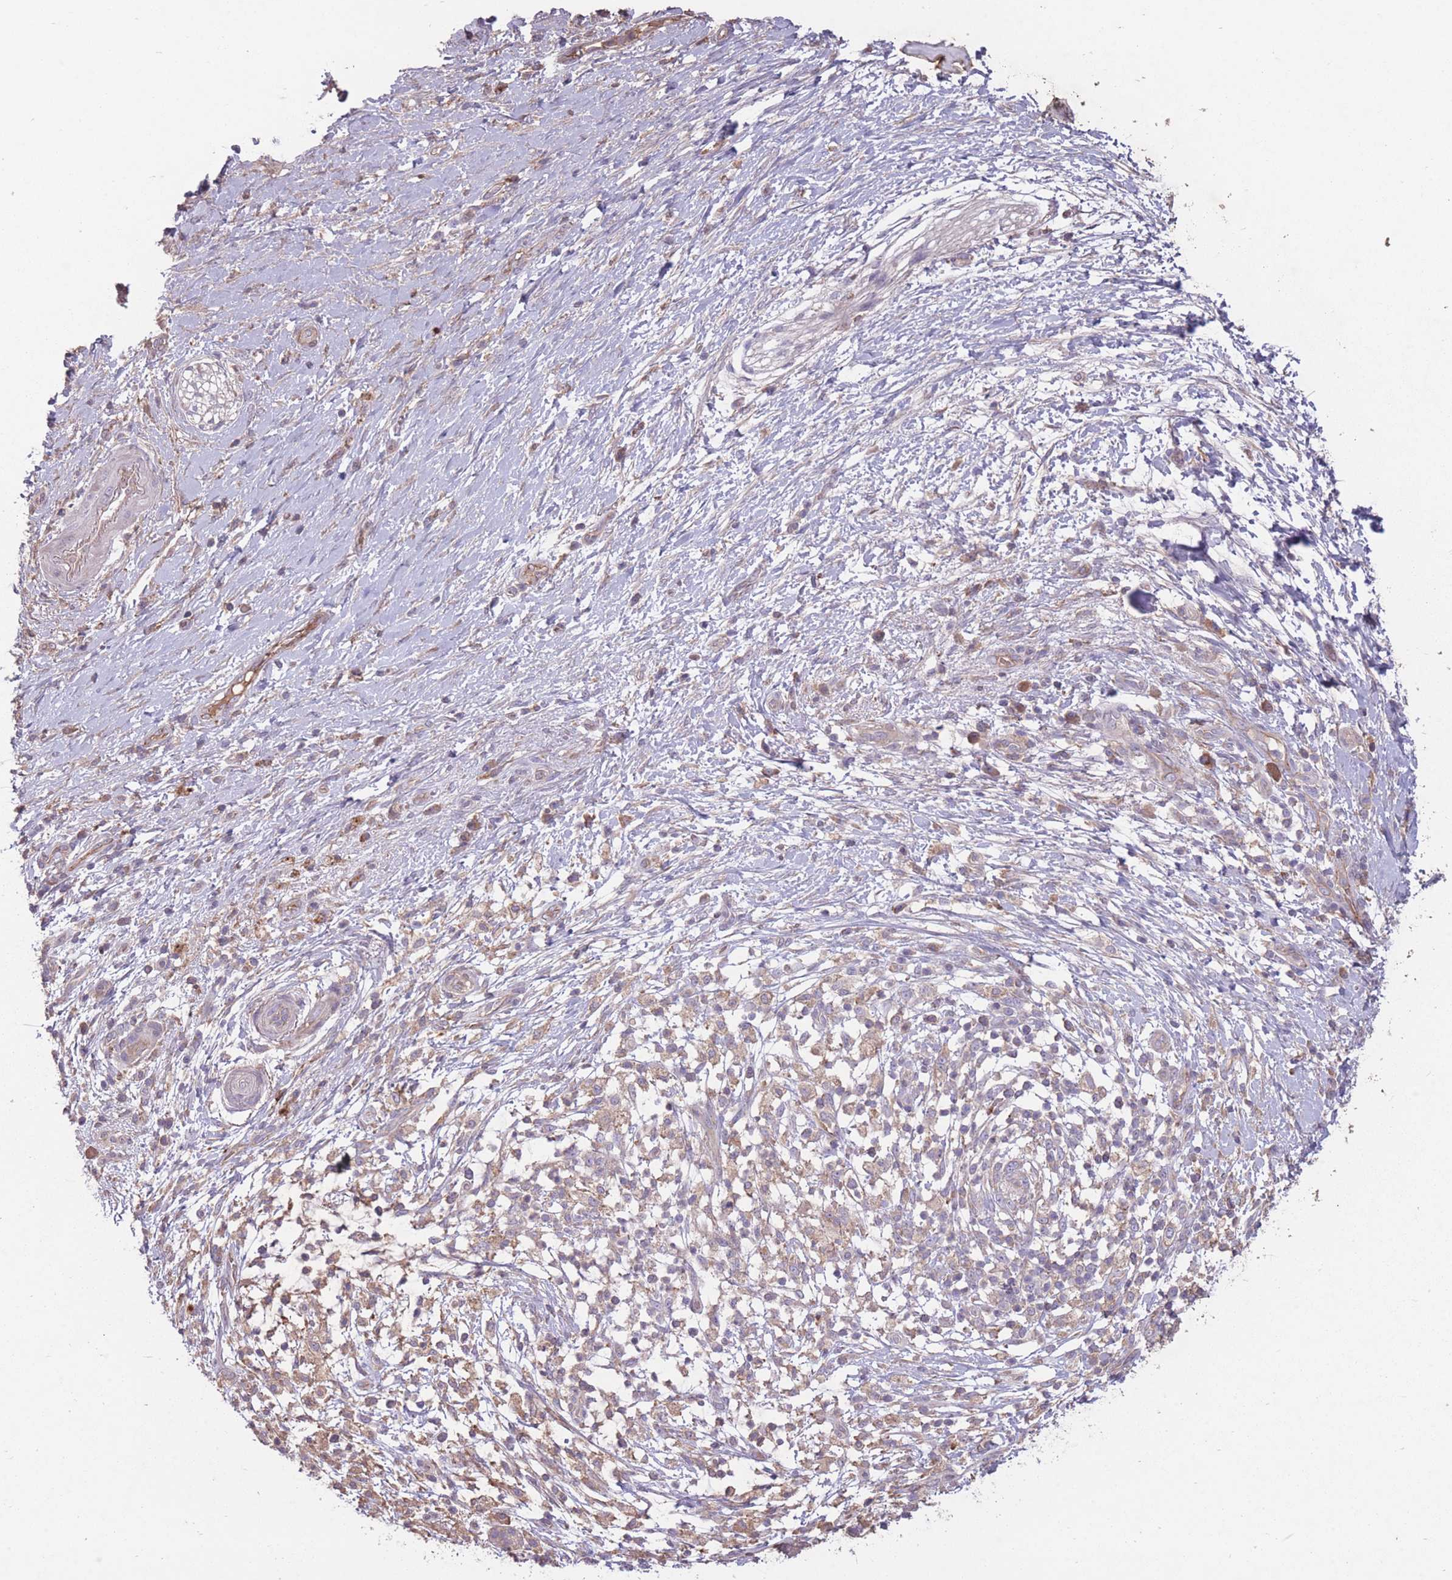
{"staining": {"intensity": "negative", "quantity": "none", "location": "none"}, "tissue": "pancreatic cancer", "cell_type": "Tumor cells", "image_type": "cancer", "snomed": [{"axis": "morphology", "description": "Adenocarcinoma, NOS"}, {"axis": "topography", "description": "Pancreas"}], "caption": "Immunohistochemical staining of pancreatic adenocarcinoma demonstrates no significant staining in tumor cells.", "gene": "OR2V2", "patient": {"sex": "female", "age": 72}}